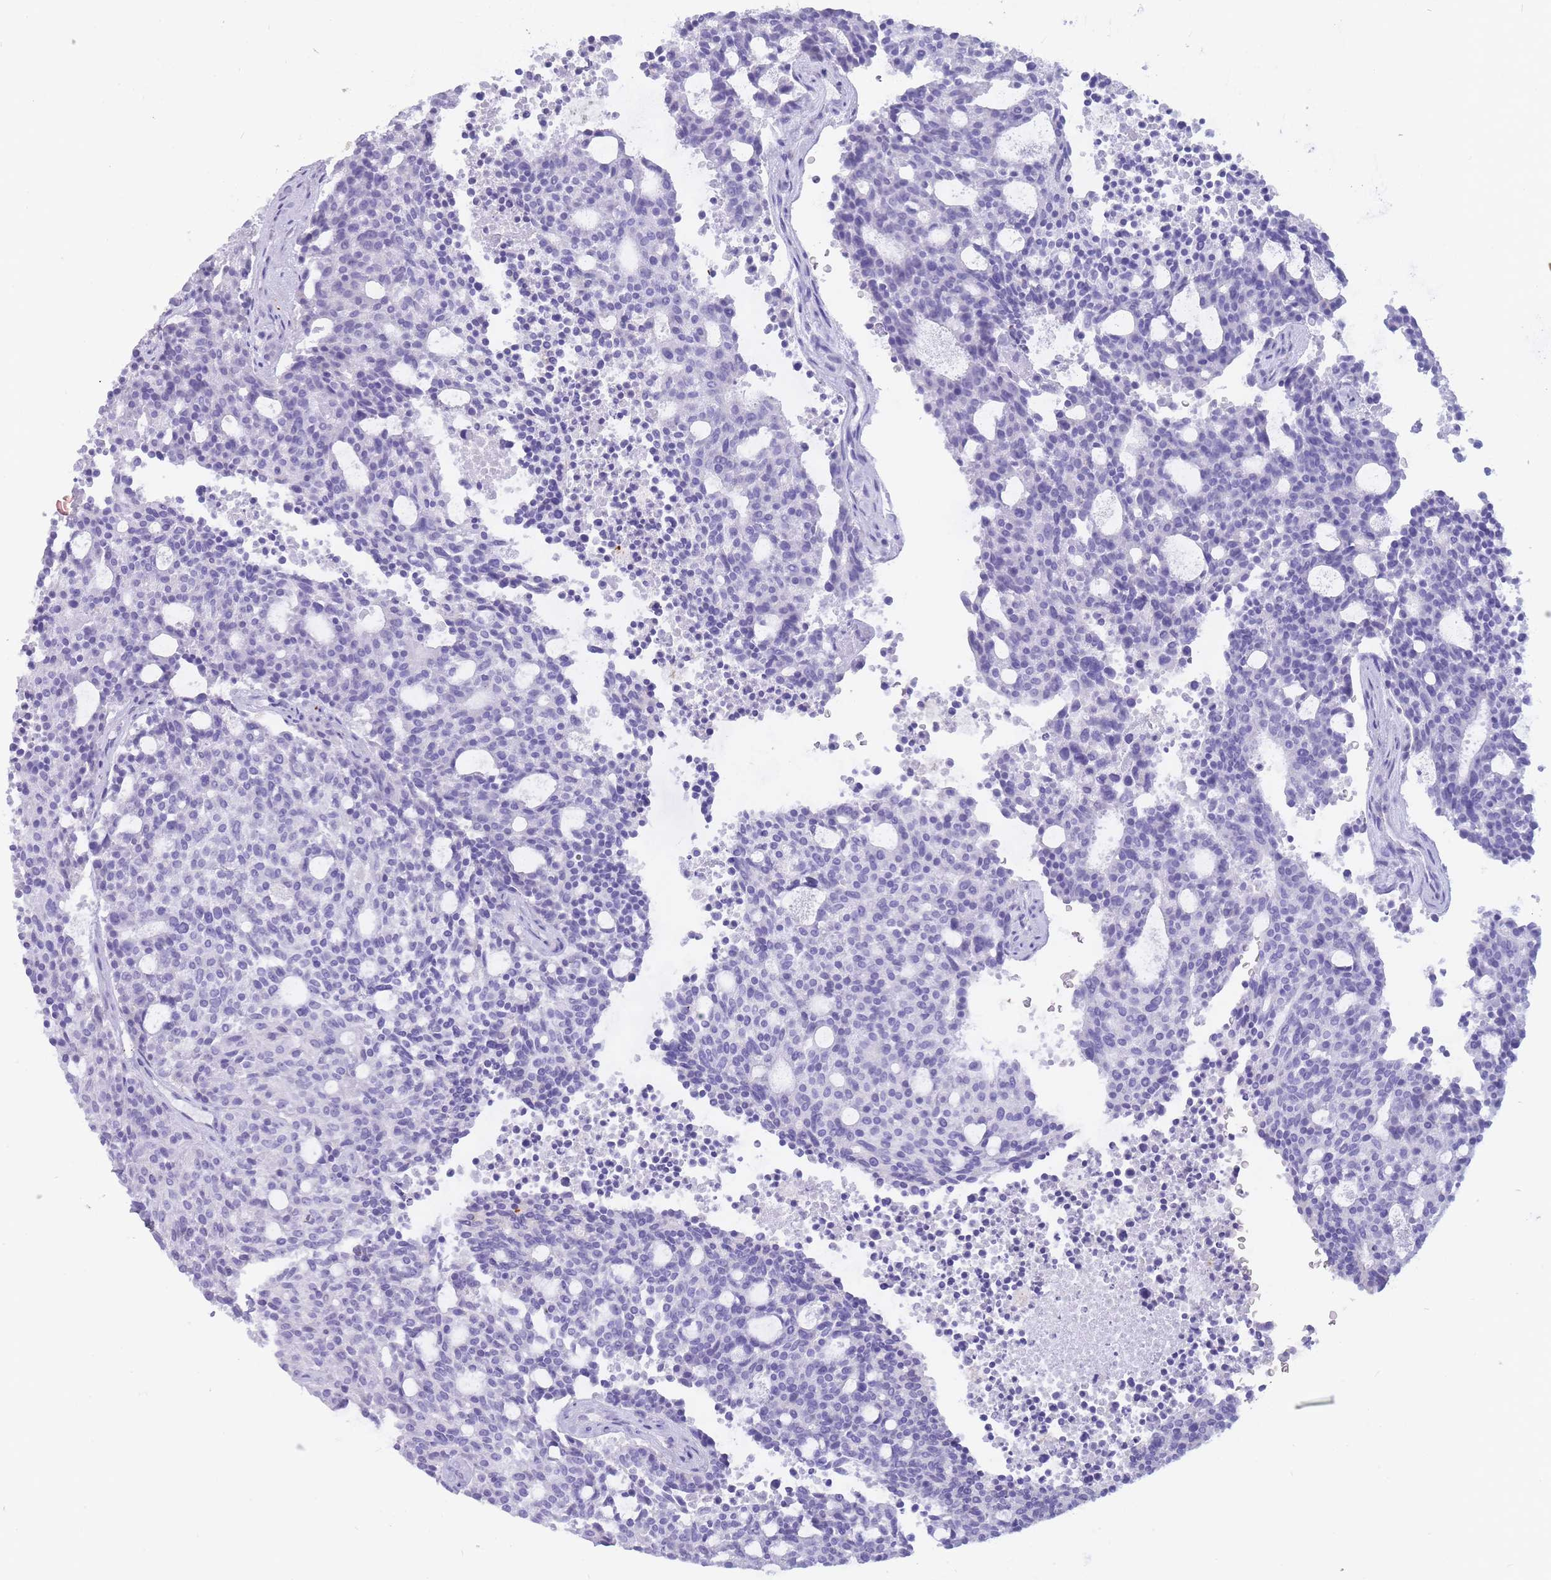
{"staining": {"intensity": "negative", "quantity": "none", "location": "none"}, "tissue": "carcinoid", "cell_type": "Tumor cells", "image_type": "cancer", "snomed": [{"axis": "morphology", "description": "Carcinoid, malignant, NOS"}, {"axis": "topography", "description": "Pancreas"}], "caption": "DAB immunohistochemical staining of human carcinoid (malignant) shows no significant positivity in tumor cells.", "gene": "GAA", "patient": {"sex": "female", "age": 54}}